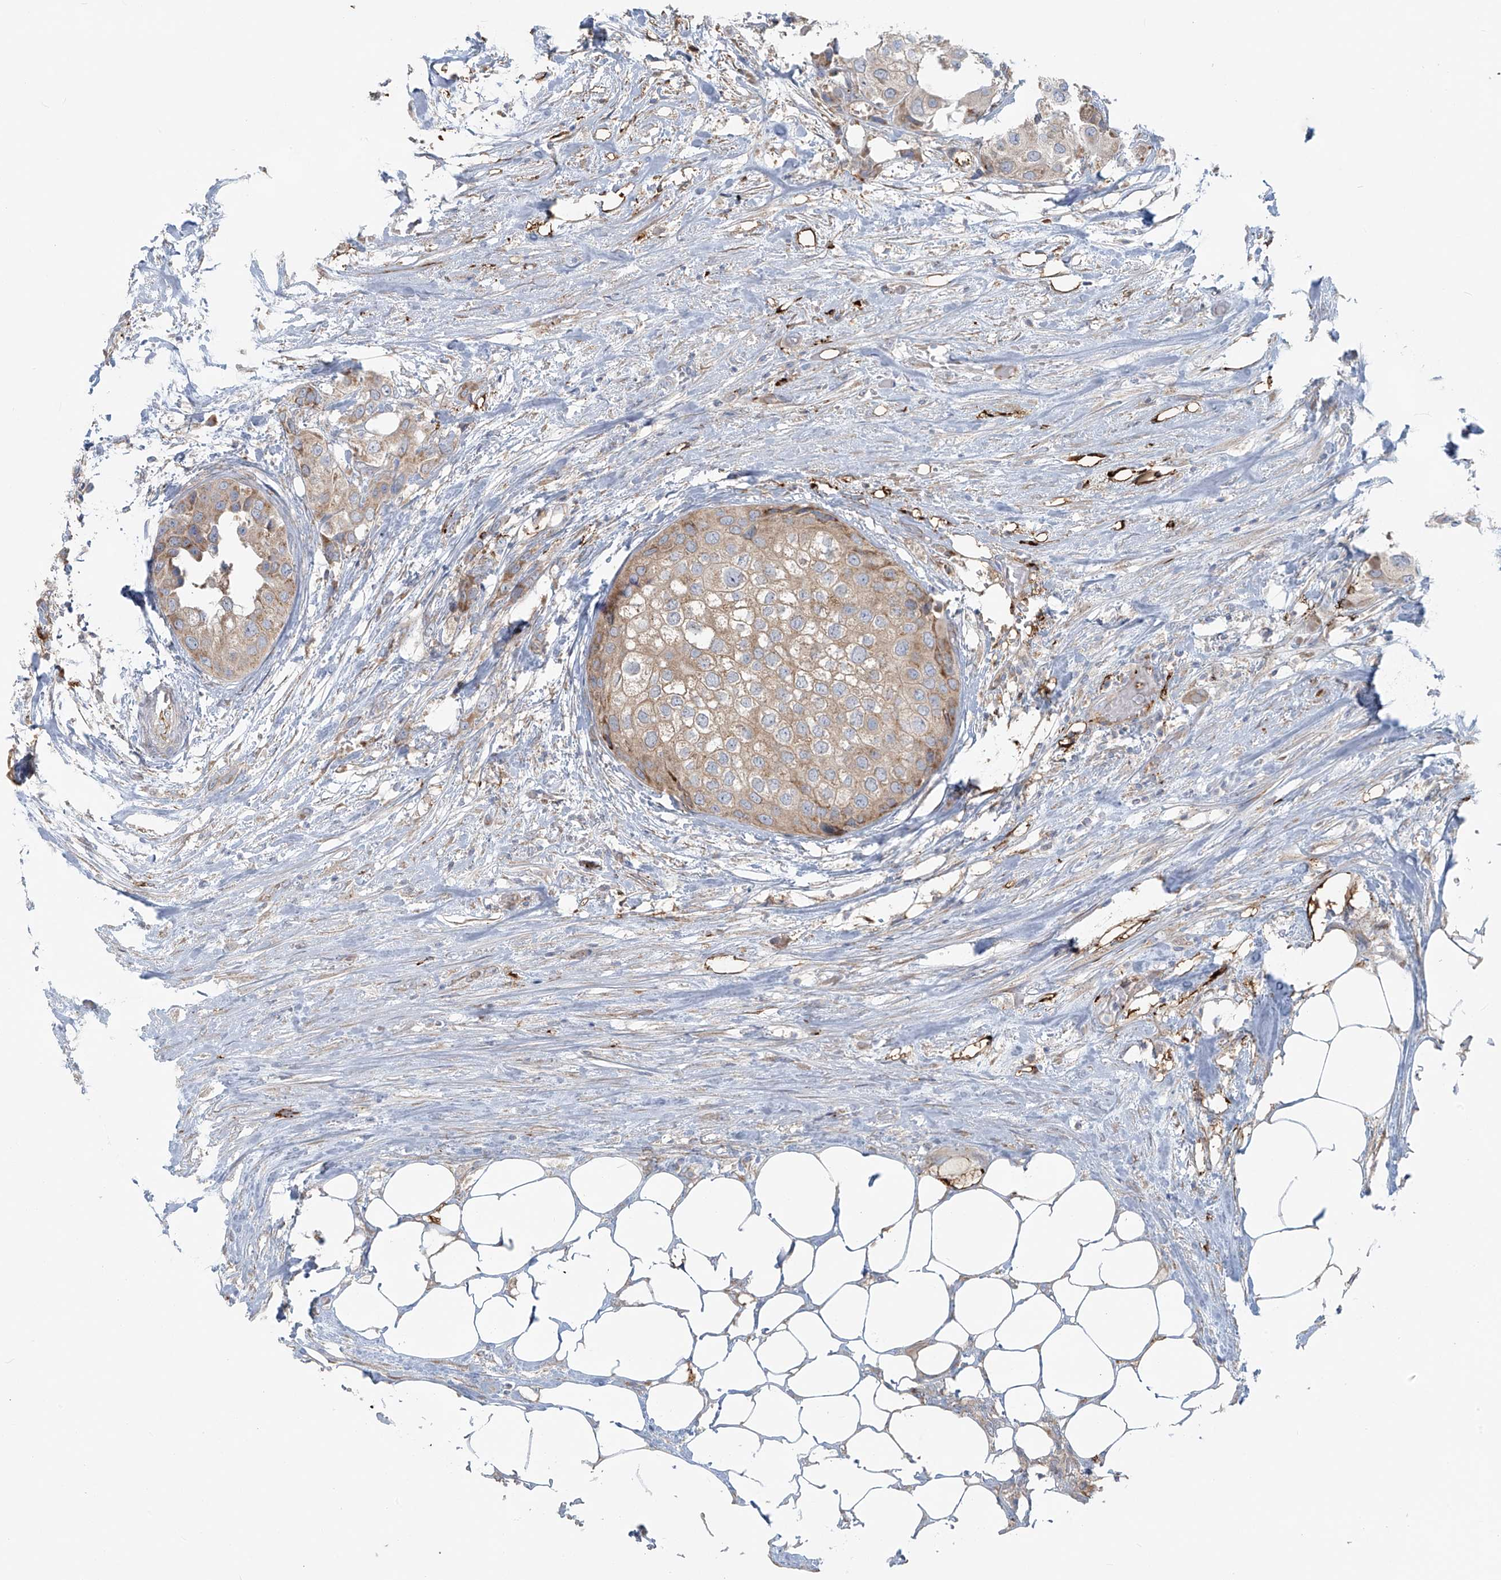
{"staining": {"intensity": "weak", "quantity": "25%-75%", "location": "cytoplasmic/membranous"}, "tissue": "urothelial cancer", "cell_type": "Tumor cells", "image_type": "cancer", "snomed": [{"axis": "morphology", "description": "Urothelial carcinoma, High grade"}, {"axis": "topography", "description": "Urinary bladder"}], "caption": "Urothelial carcinoma (high-grade) stained with a protein marker exhibits weak staining in tumor cells.", "gene": "LZTS3", "patient": {"sex": "male", "age": 64}}